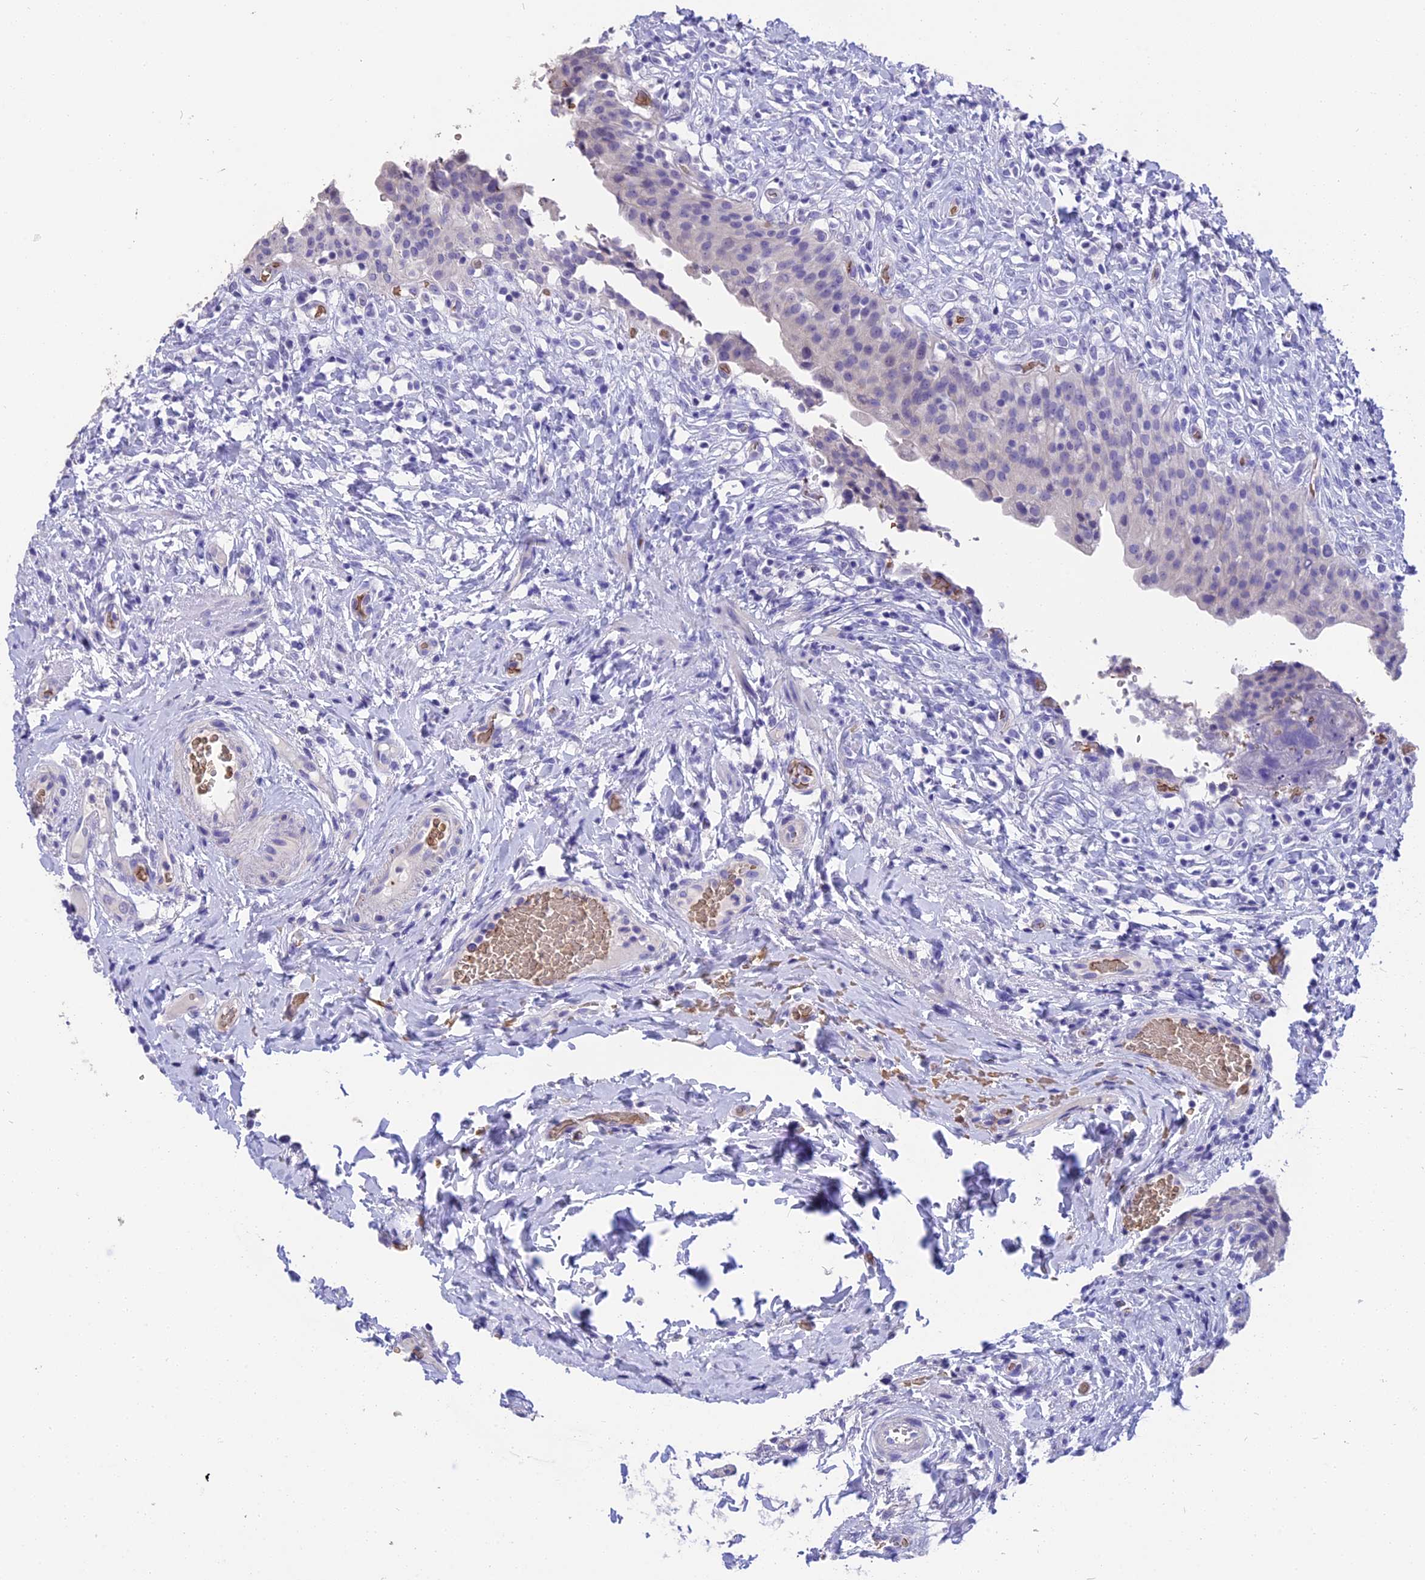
{"staining": {"intensity": "negative", "quantity": "none", "location": "none"}, "tissue": "urinary bladder", "cell_type": "Urothelial cells", "image_type": "normal", "snomed": [{"axis": "morphology", "description": "Normal tissue, NOS"}, {"axis": "morphology", "description": "Inflammation, NOS"}, {"axis": "topography", "description": "Urinary bladder"}], "caption": "Micrograph shows no protein staining in urothelial cells of unremarkable urinary bladder.", "gene": "TNNC2", "patient": {"sex": "male", "age": 64}}